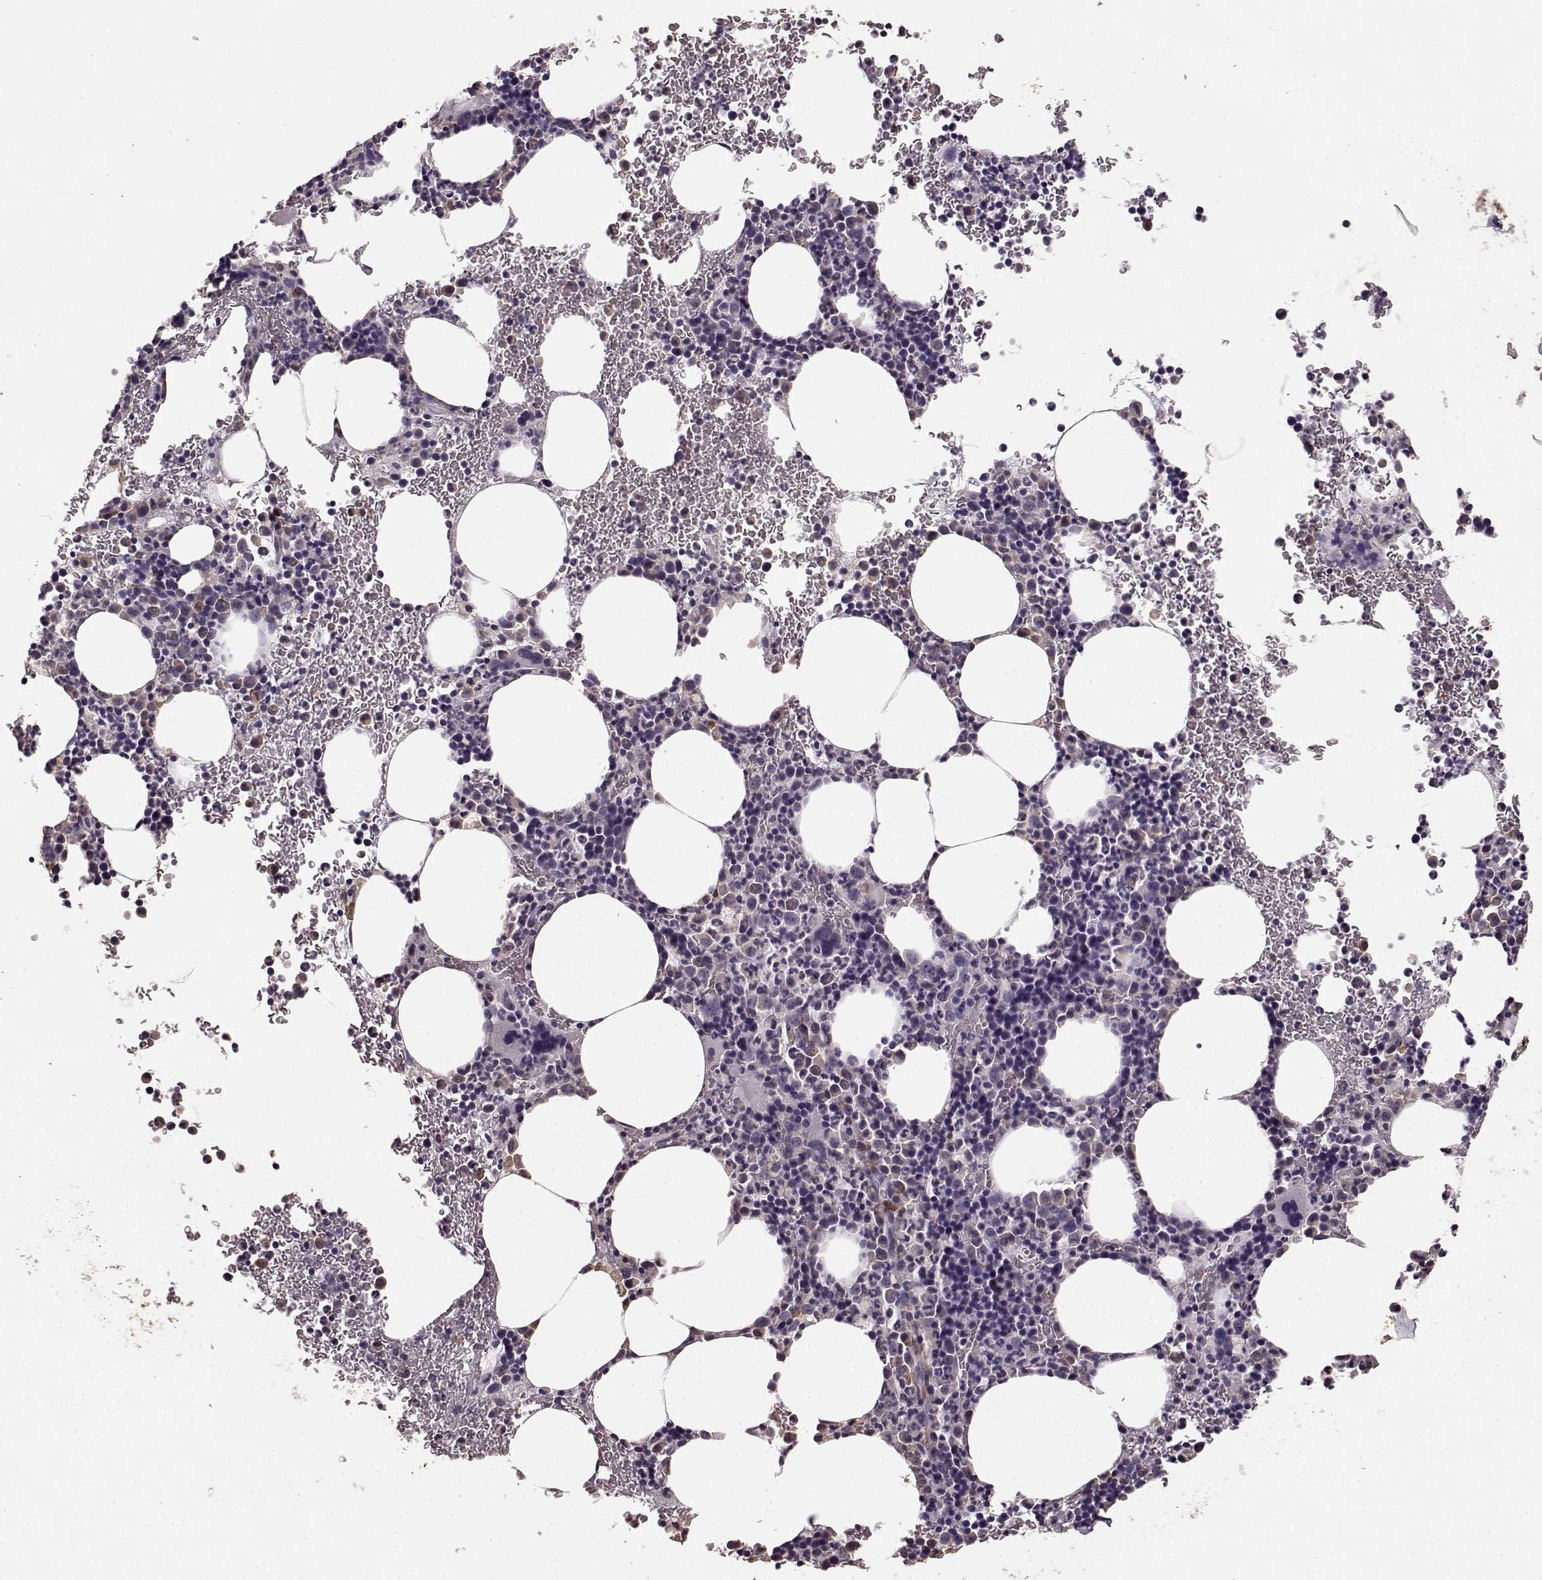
{"staining": {"intensity": "moderate", "quantity": "<25%", "location": "cytoplasmic/membranous"}, "tissue": "bone marrow", "cell_type": "Hematopoietic cells", "image_type": "normal", "snomed": [{"axis": "morphology", "description": "Normal tissue, NOS"}, {"axis": "topography", "description": "Bone marrow"}], "caption": "IHC of normal human bone marrow displays low levels of moderate cytoplasmic/membranous positivity in approximately <25% of hematopoietic cells. (DAB (3,3'-diaminobenzidine) = brown stain, brightfield microscopy at high magnification).", "gene": "GABRG3", "patient": {"sex": "male", "age": 72}}